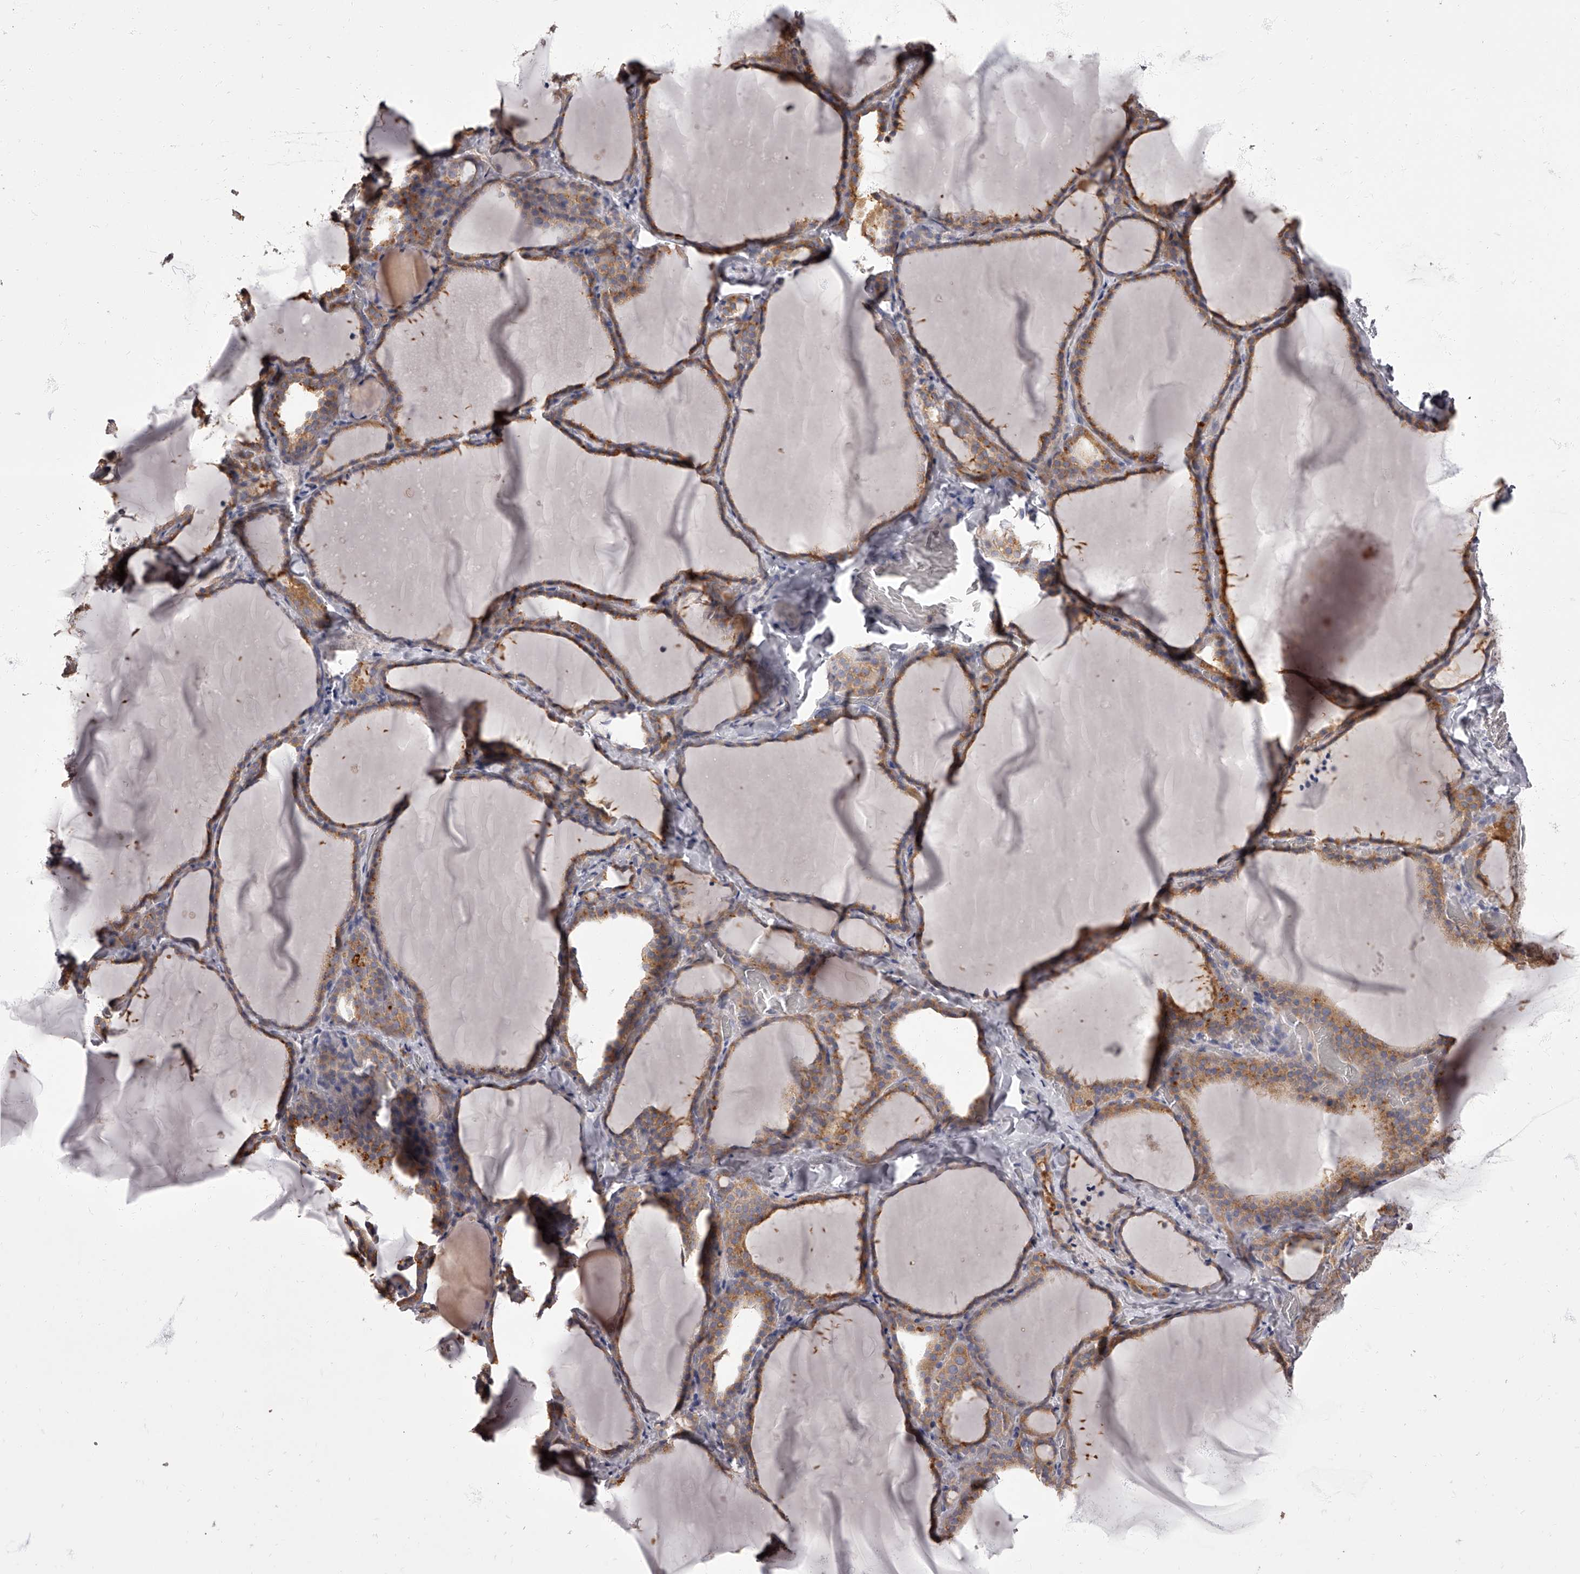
{"staining": {"intensity": "moderate", "quantity": ">75%", "location": "cytoplasmic/membranous"}, "tissue": "thyroid gland", "cell_type": "Glandular cells", "image_type": "normal", "snomed": [{"axis": "morphology", "description": "Normal tissue, NOS"}, {"axis": "topography", "description": "Thyroid gland"}], "caption": "High-magnification brightfield microscopy of benign thyroid gland stained with DAB (3,3'-diaminobenzidine) (brown) and counterstained with hematoxylin (blue). glandular cells exhibit moderate cytoplasmic/membranous expression is seen in about>75% of cells.", "gene": "APEH", "patient": {"sex": "female", "age": 22}}